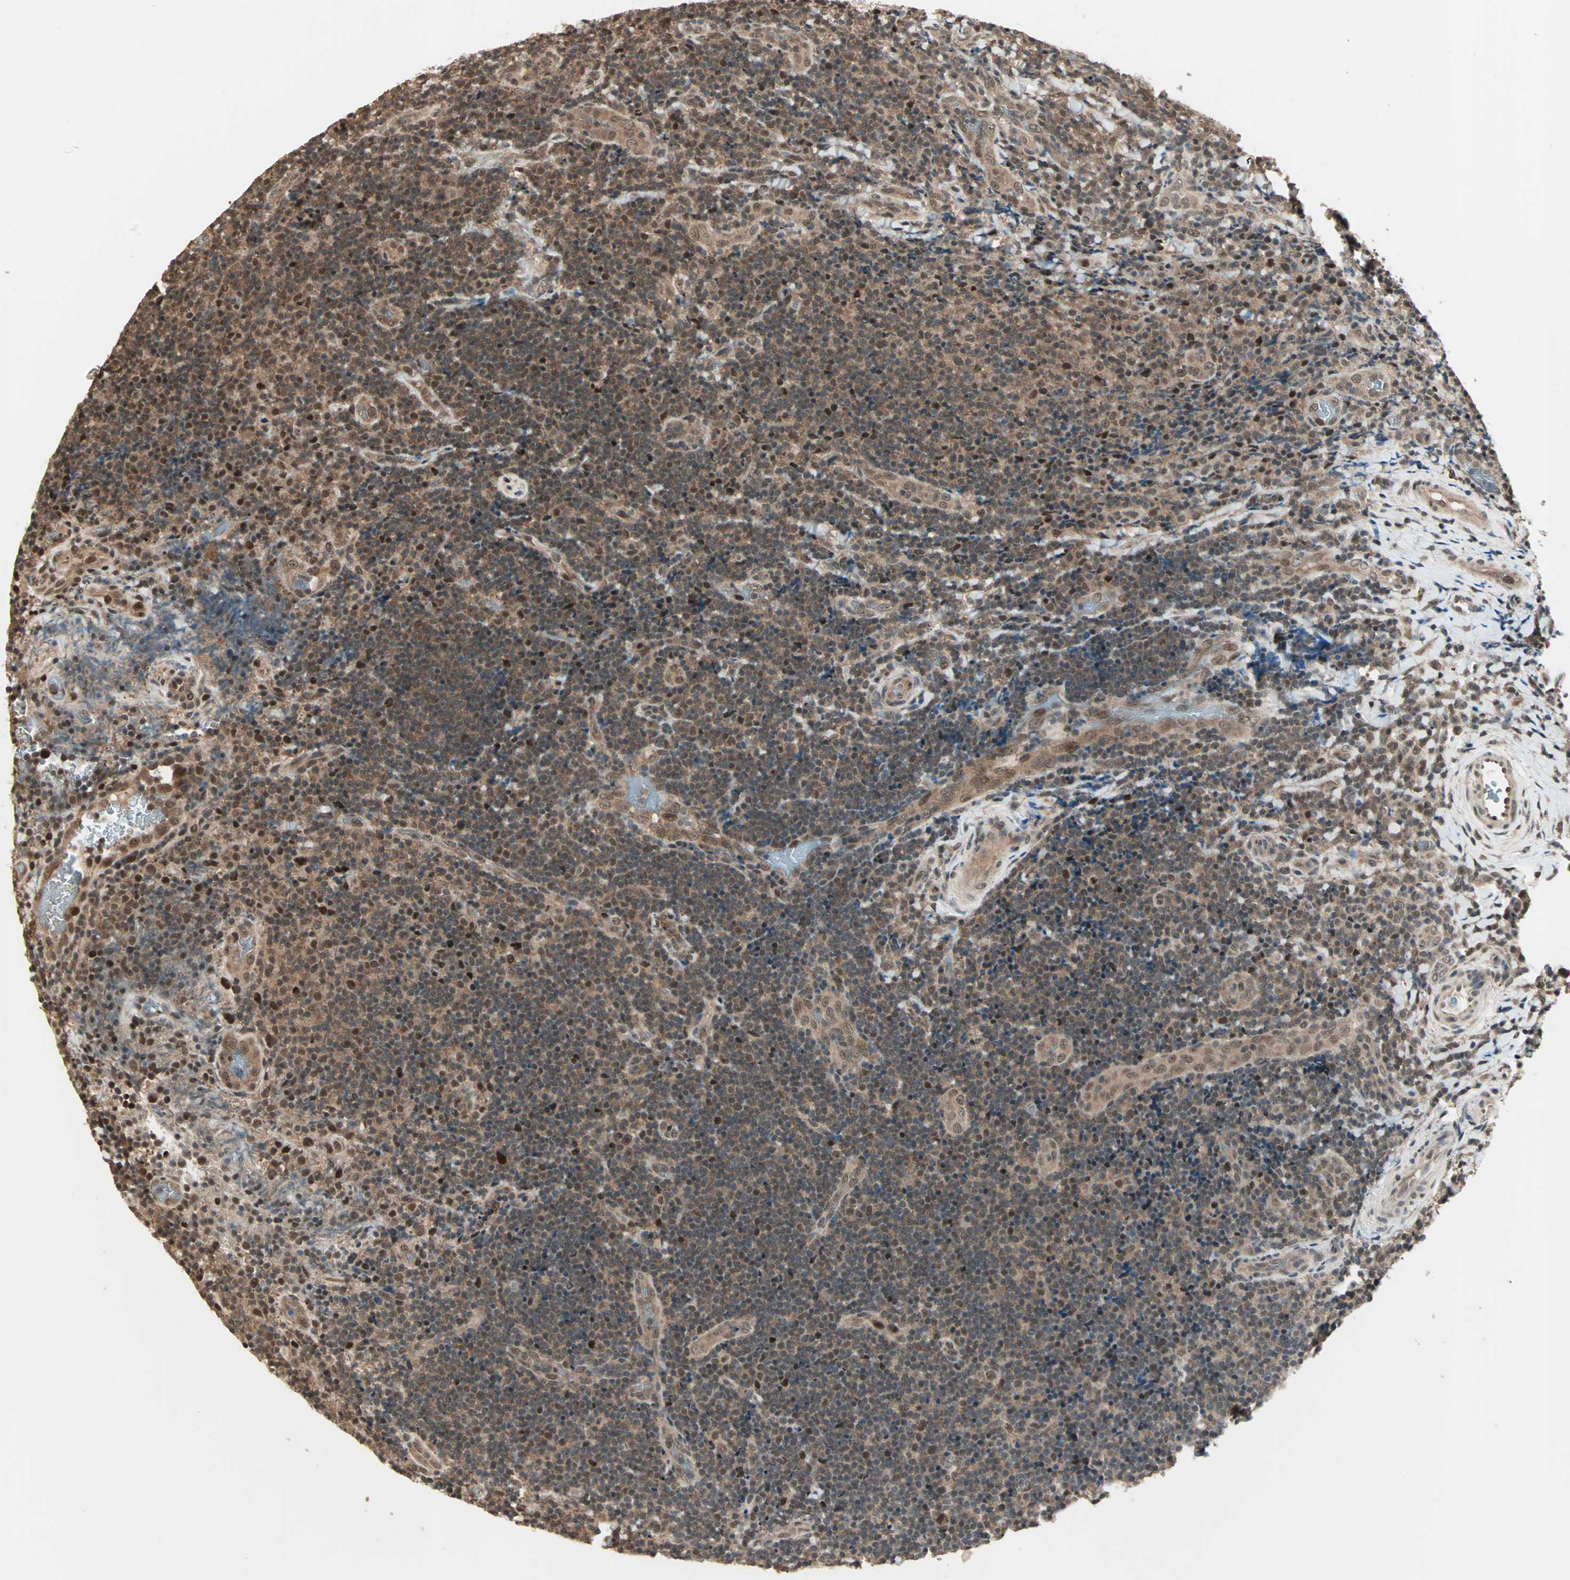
{"staining": {"intensity": "strong", "quantity": "<25%", "location": "cytoplasmic/membranous,nuclear"}, "tissue": "lymphoma", "cell_type": "Tumor cells", "image_type": "cancer", "snomed": [{"axis": "morphology", "description": "Malignant lymphoma, non-Hodgkin's type, High grade"}, {"axis": "topography", "description": "Tonsil"}], "caption": "High-power microscopy captured an immunohistochemistry micrograph of high-grade malignant lymphoma, non-Hodgkin's type, revealing strong cytoplasmic/membranous and nuclear positivity in approximately <25% of tumor cells. (brown staining indicates protein expression, while blue staining denotes nuclei).", "gene": "ZNF701", "patient": {"sex": "female", "age": 36}}